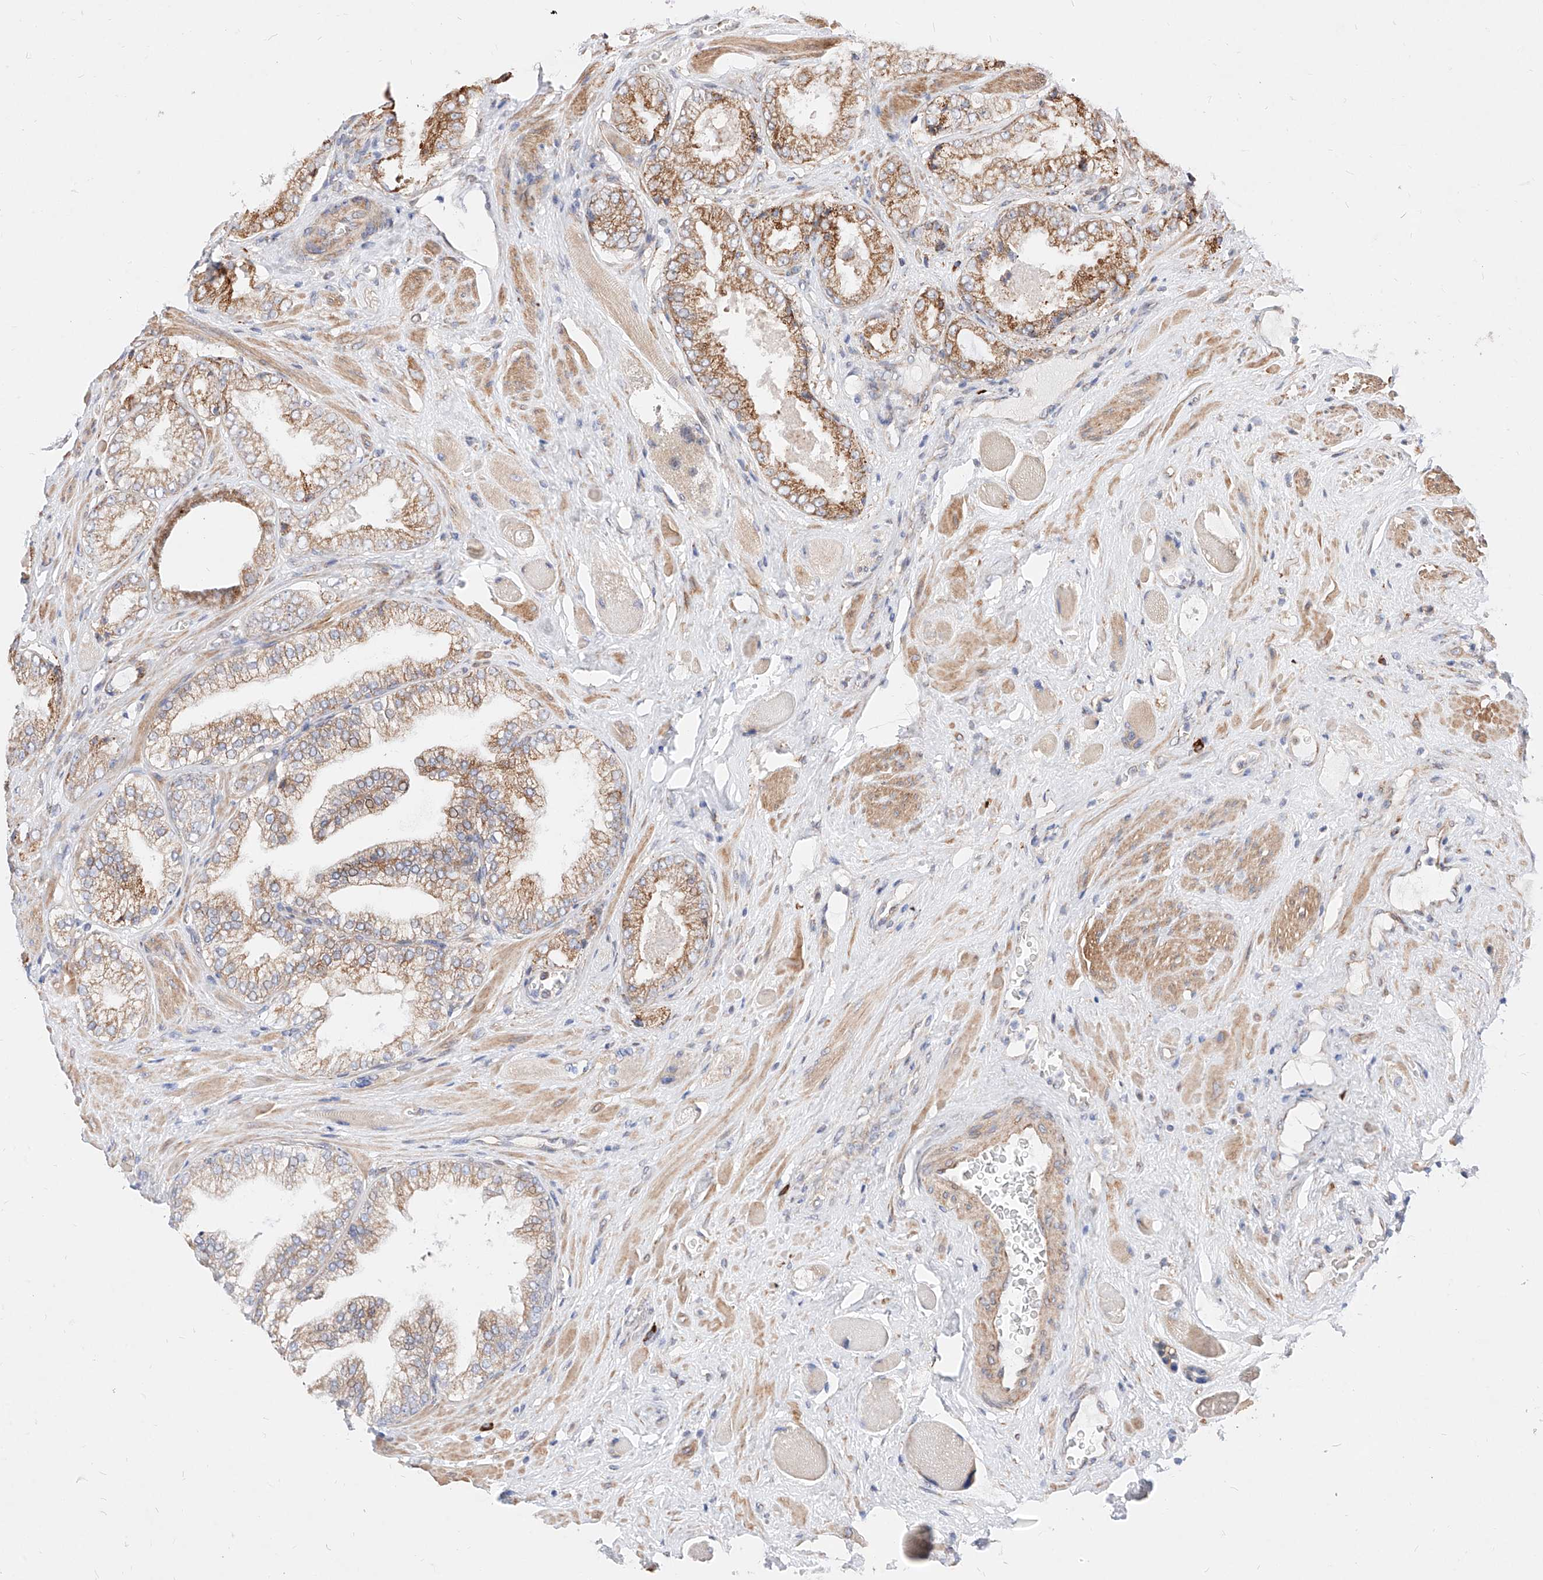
{"staining": {"intensity": "moderate", "quantity": ">75%", "location": "cytoplasmic/membranous"}, "tissue": "prostate cancer", "cell_type": "Tumor cells", "image_type": "cancer", "snomed": [{"axis": "morphology", "description": "Adenocarcinoma, High grade"}, {"axis": "topography", "description": "Prostate"}], "caption": "High-grade adenocarcinoma (prostate) stained with immunohistochemistry exhibits moderate cytoplasmic/membranous staining in about >75% of tumor cells.", "gene": "ATP9B", "patient": {"sex": "male", "age": 58}}